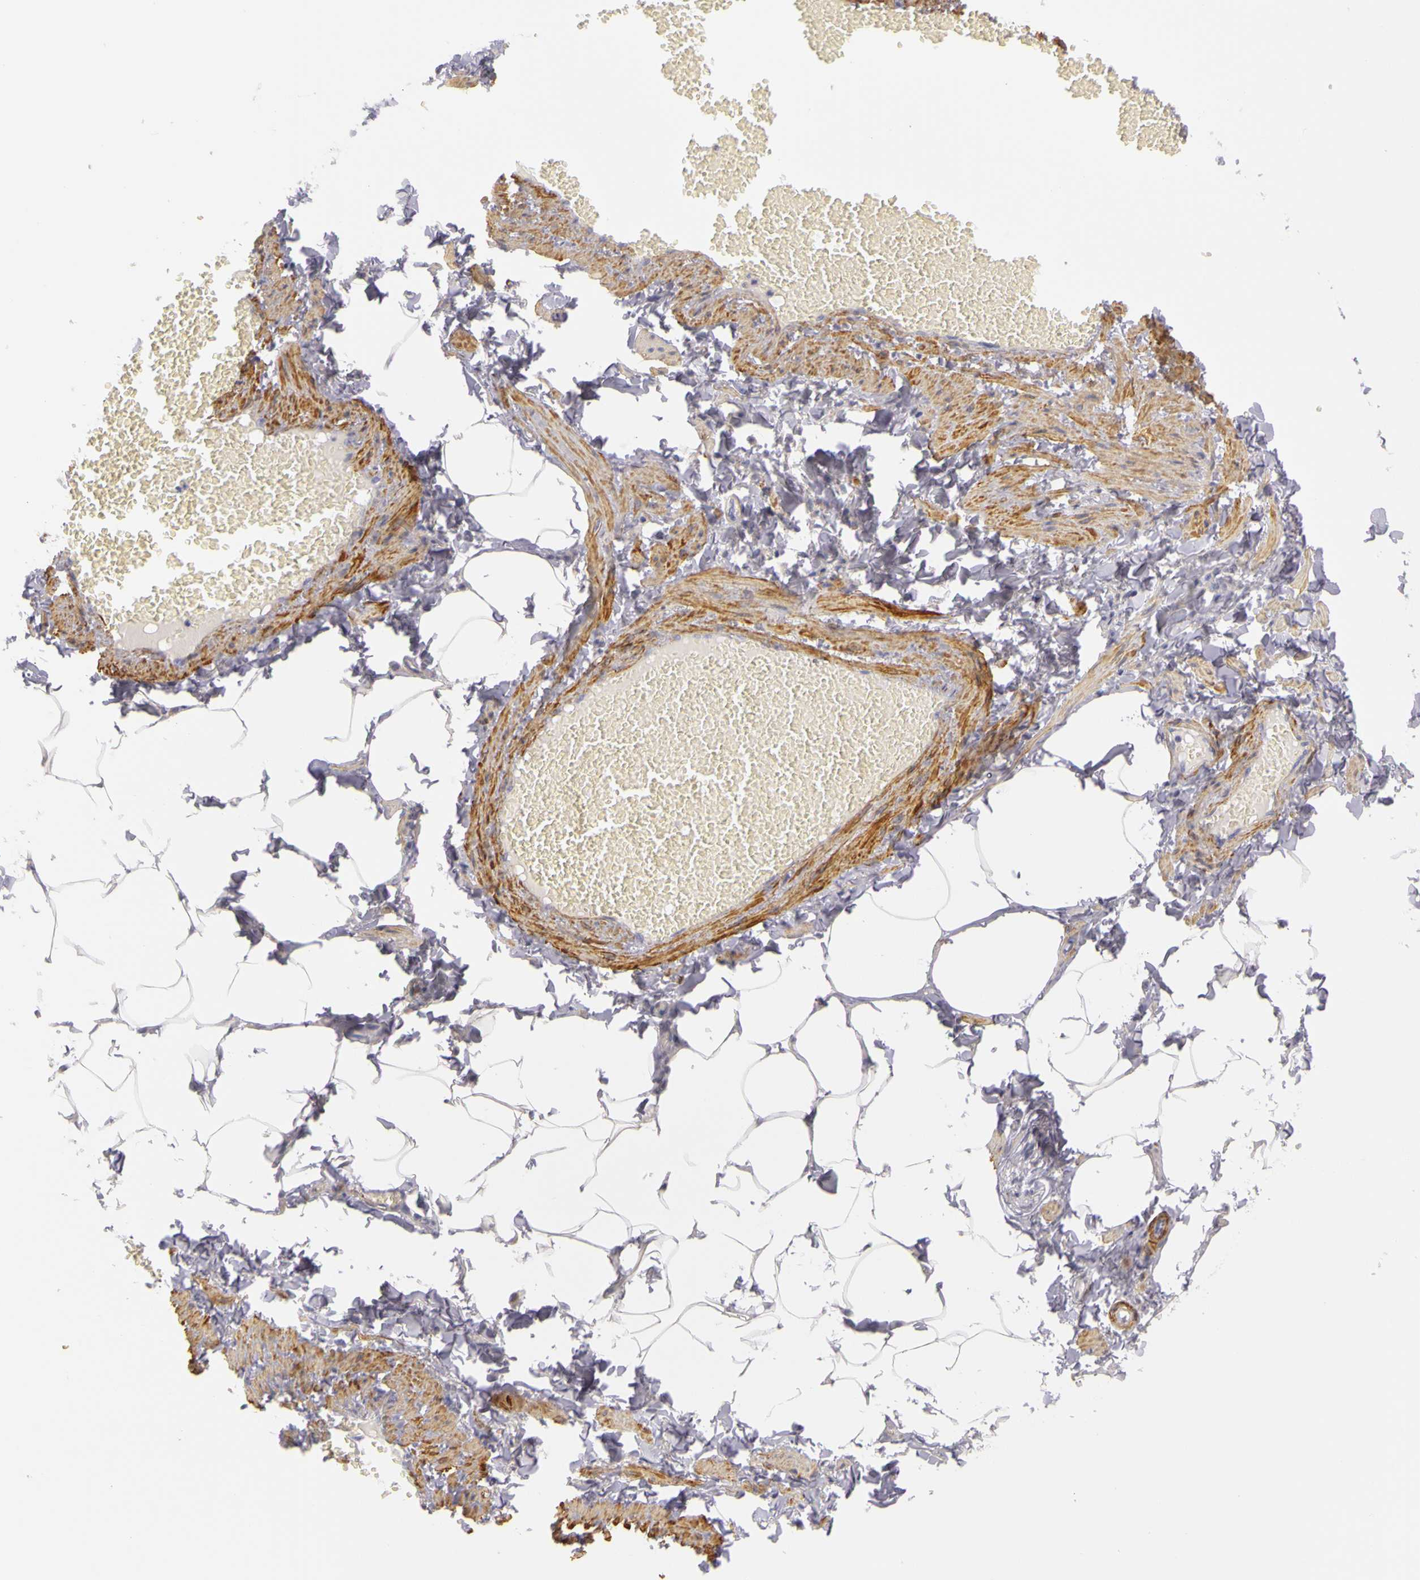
{"staining": {"intensity": "negative", "quantity": "none", "location": "none"}, "tissue": "adipose tissue", "cell_type": "Adipocytes", "image_type": "normal", "snomed": [{"axis": "morphology", "description": "Normal tissue, NOS"}, {"axis": "topography", "description": "Vascular tissue"}], "caption": "Adipocytes show no significant staining in unremarkable adipose tissue.", "gene": "CNTN2", "patient": {"sex": "male", "age": 41}}